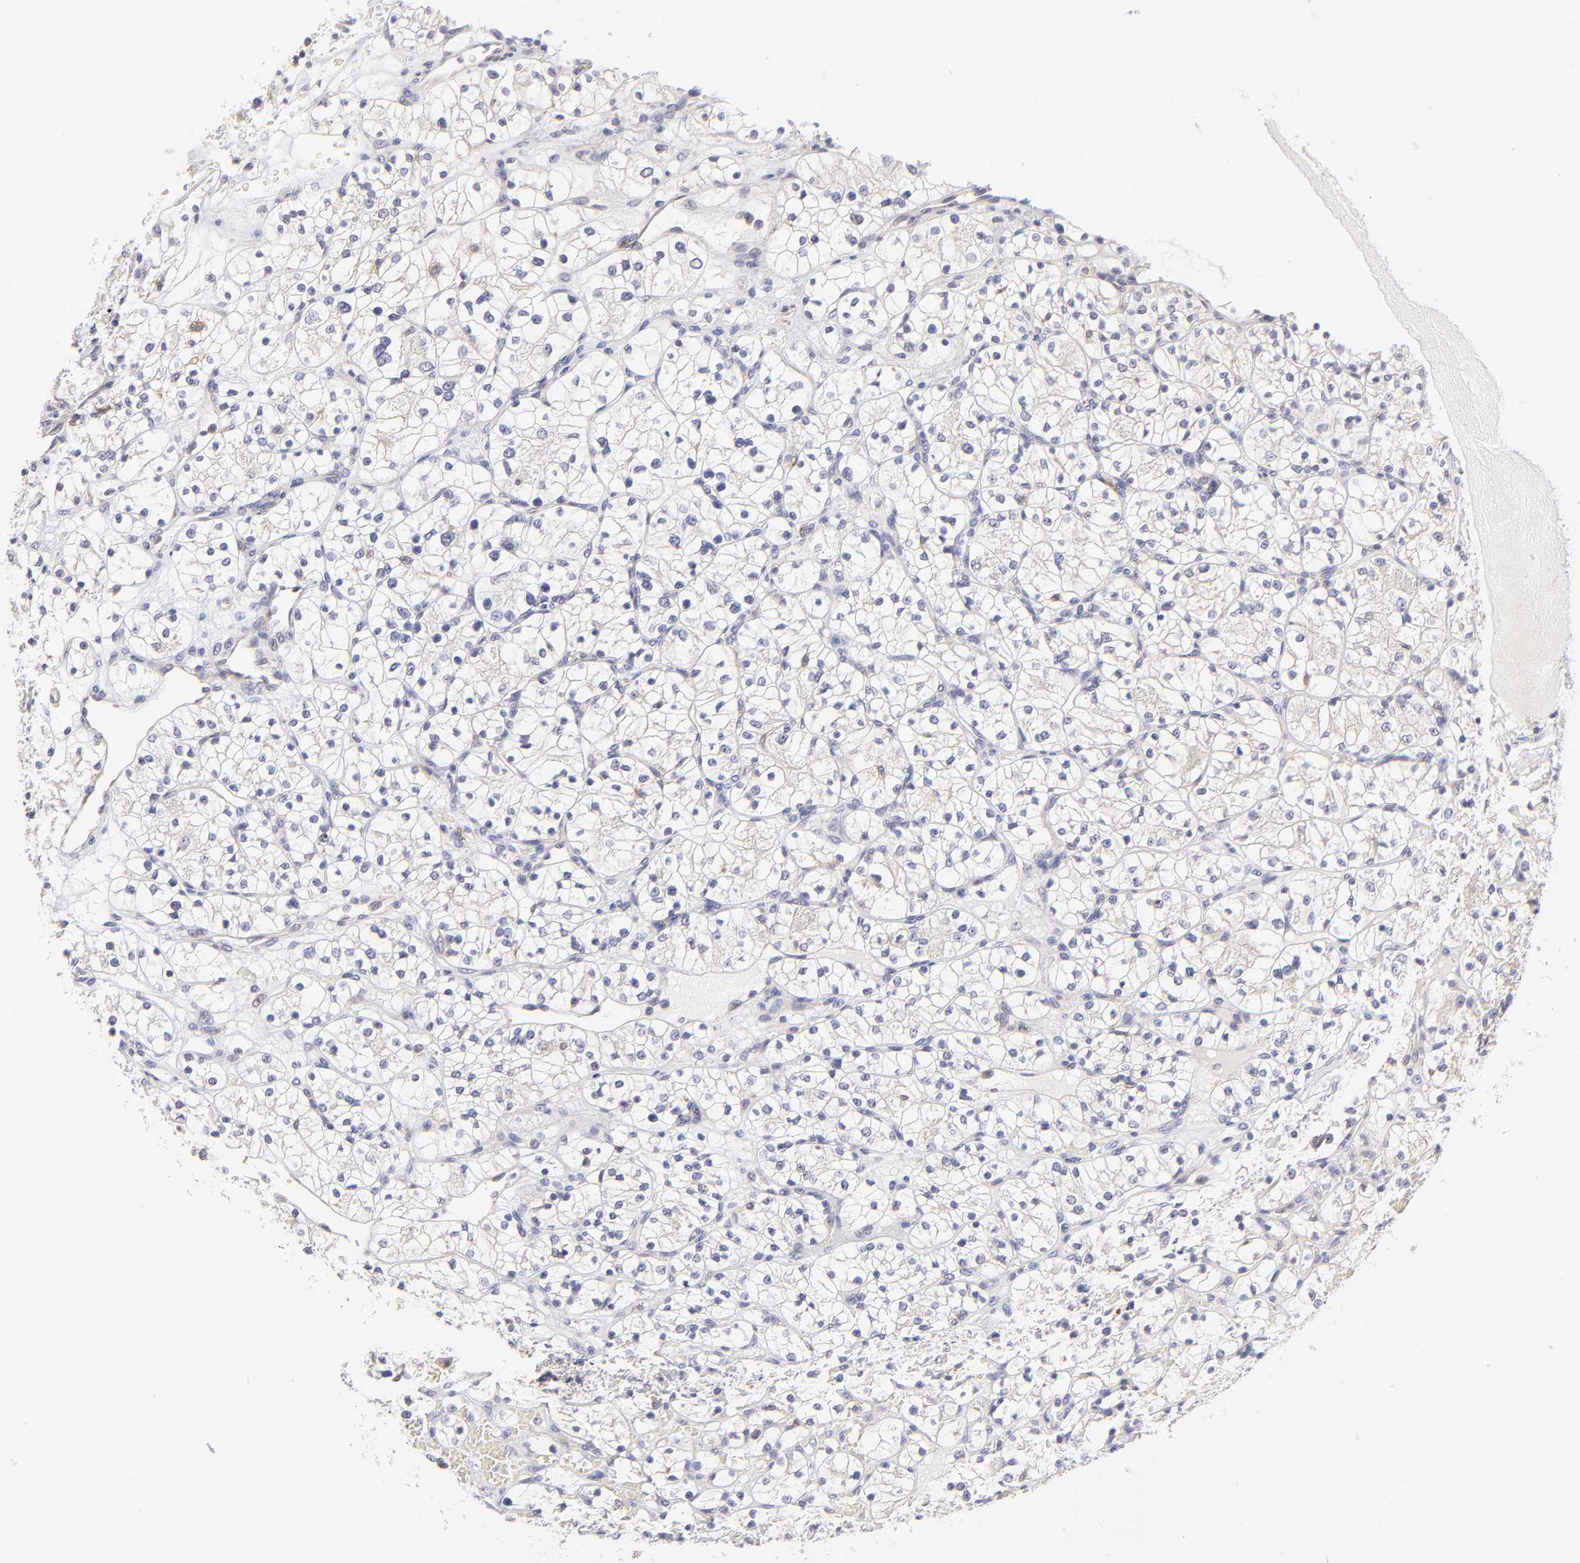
{"staining": {"intensity": "negative", "quantity": "none", "location": "none"}, "tissue": "renal cancer", "cell_type": "Tumor cells", "image_type": "cancer", "snomed": [{"axis": "morphology", "description": "Adenocarcinoma, NOS"}, {"axis": "topography", "description": "Kidney"}], "caption": "This image is of renal cancer (adenocarcinoma) stained with IHC to label a protein in brown with the nuclei are counter-stained blue. There is no positivity in tumor cells. (Brightfield microscopy of DAB IHC at high magnification).", "gene": "GCSAM", "patient": {"sex": "female", "age": 60}}